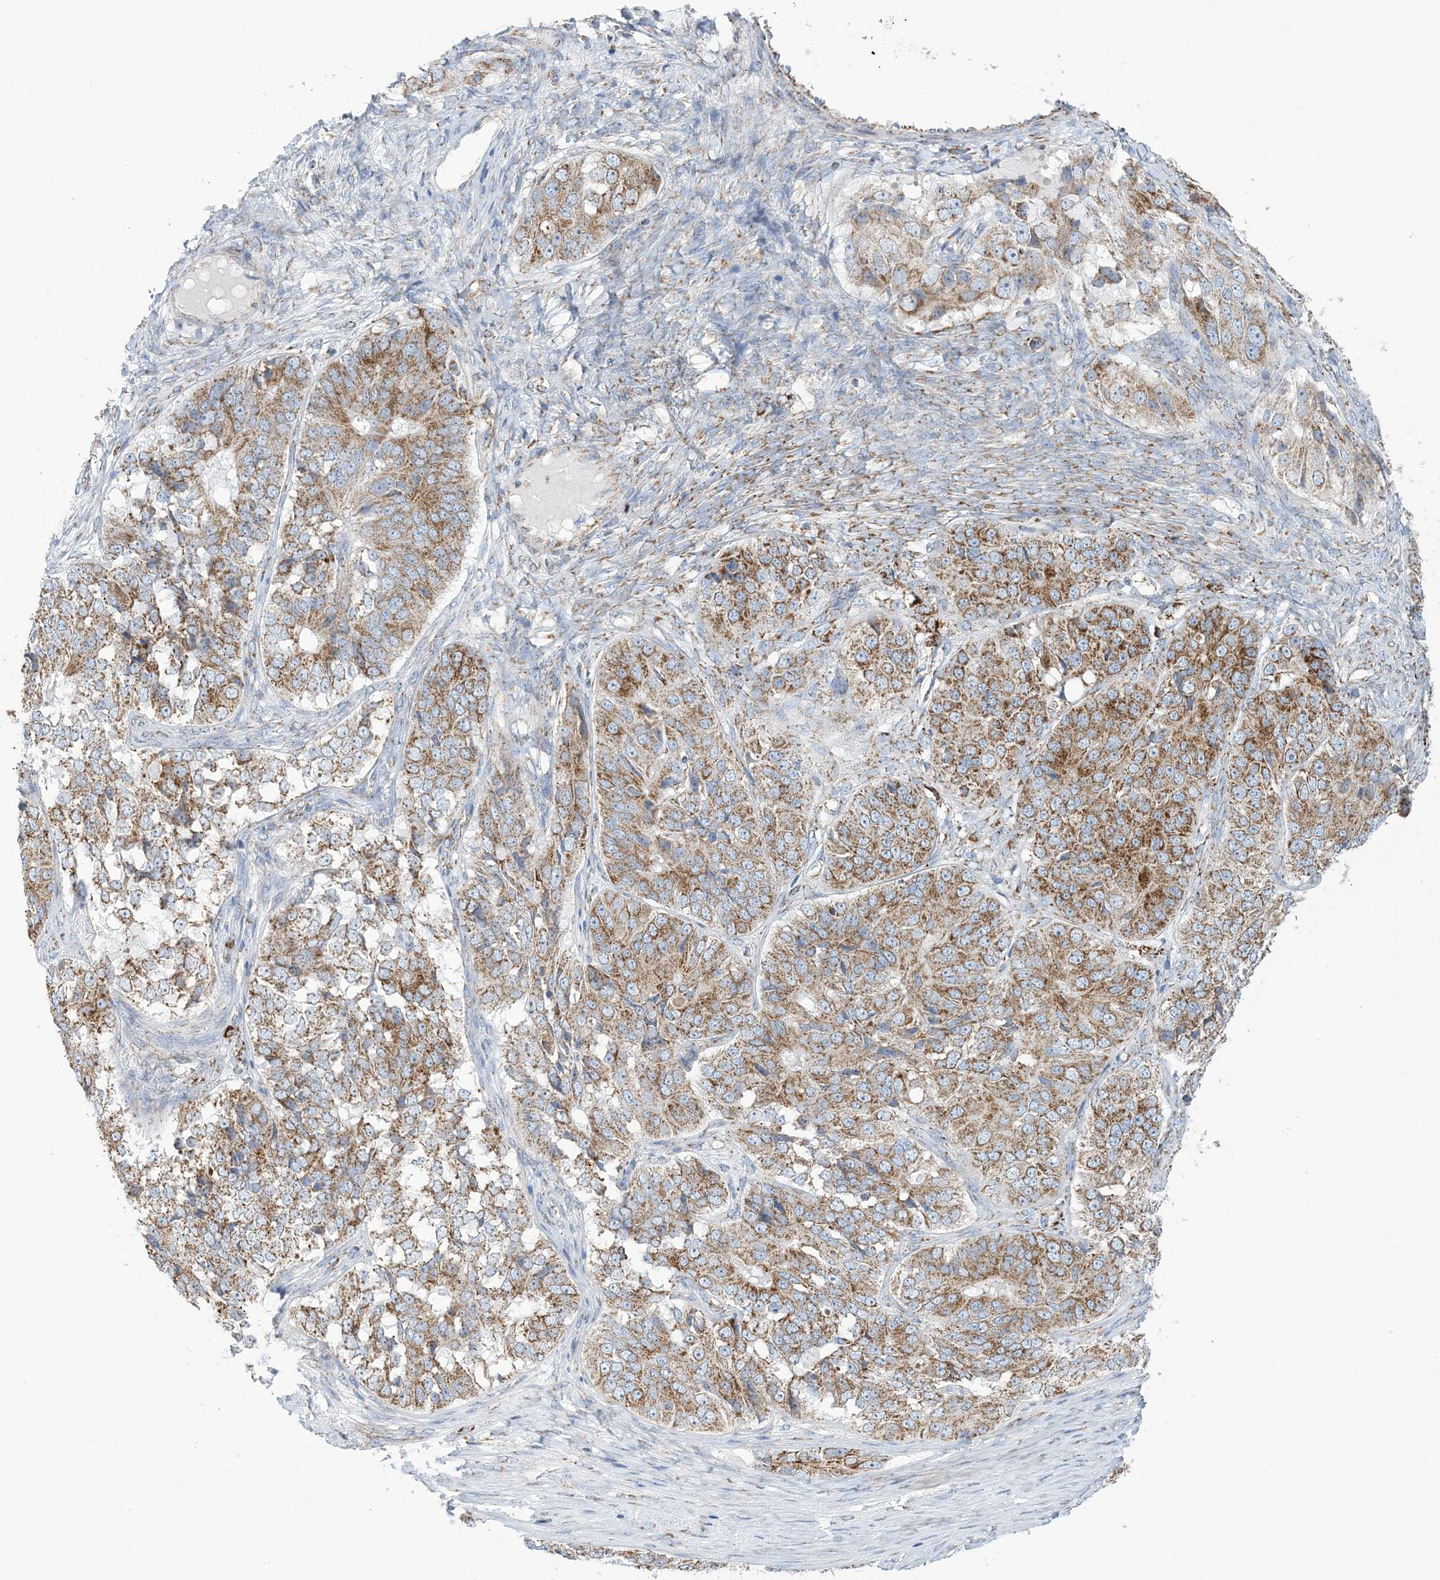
{"staining": {"intensity": "moderate", "quantity": ">75%", "location": "cytoplasmic/membranous"}, "tissue": "ovarian cancer", "cell_type": "Tumor cells", "image_type": "cancer", "snomed": [{"axis": "morphology", "description": "Carcinoma, endometroid"}, {"axis": "topography", "description": "Ovary"}], "caption": "Ovarian cancer (endometroid carcinoma) tissue exhibits moderate cytoplasmic/membranous staining in about >75% of tumor cells", "gene": "SAMM50", "patient": {"sex": "female", "age": 51}}